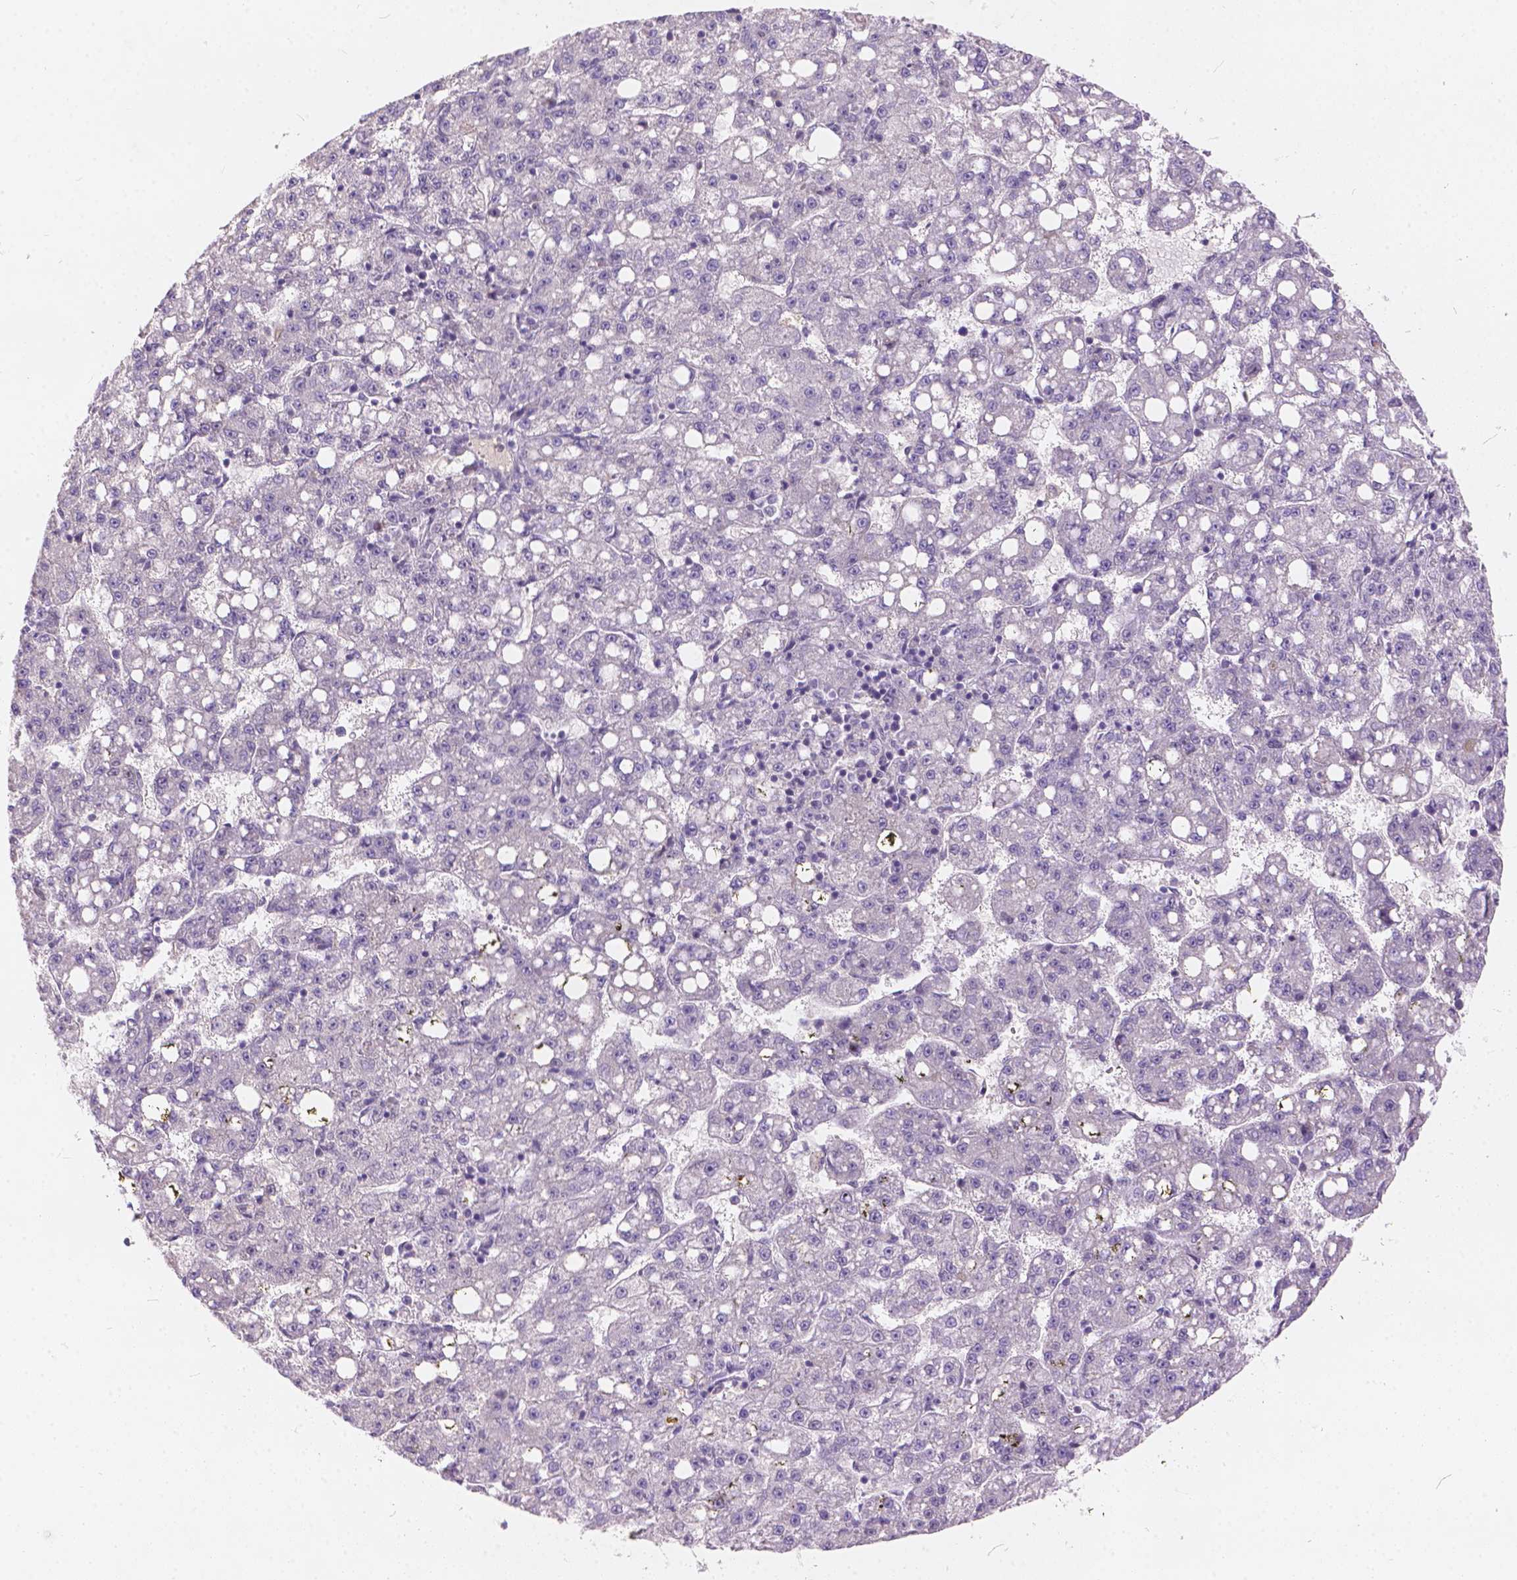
{"staining": {"intensity": "negative", "quantity": "none", "location": "none"}, "tissue": "liver cancer", "cell_type": "Tumor cells", "image_type": "cancer", "snomed": [{"axis": "morphology", "description": "Carcinoma, Hepatocellular, NOS"}, {"axis": "topography", "description": "Liver"}], "caption": "High magnification brightfield microscopy of hepatocellular carcinoma (liver) stained with DAB (3,3'-diaminobenzidine) (brown) and counterstained with hematoxylin (blue): tumor cells show no significant positivity.", "gene": "FAM53A", "patient": {"sex": "female", "age": 65}}